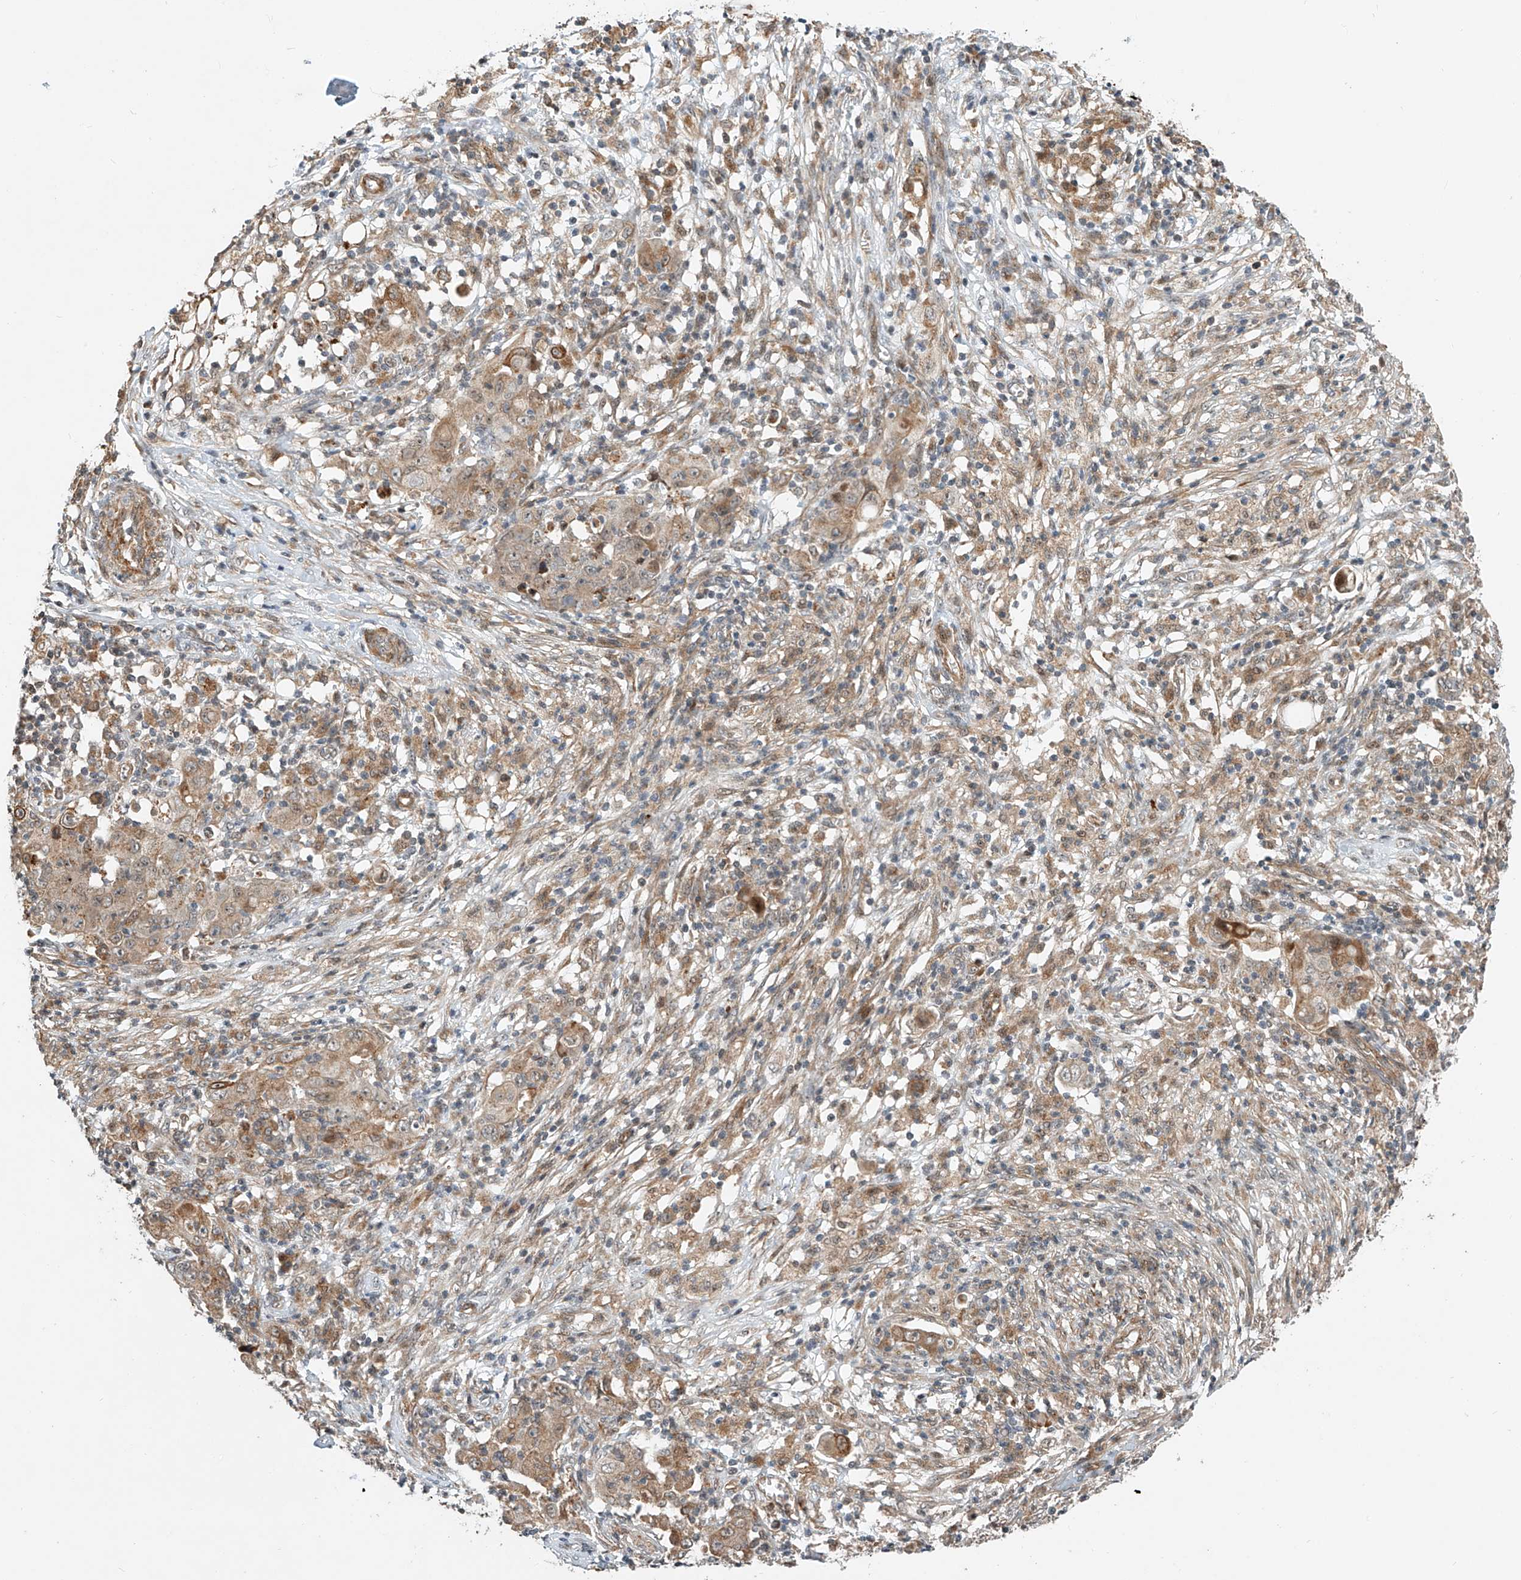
{"staining": {"intensity": "moderate", "quantity": ">75%", "location": "cytoplasmic/membranous"}, "tissue": "ovarian cancer", "cell_type": "Tumor cells", "image_type": "cancer", "snomed": [{"axis": "morphology", "description": "Carcinoma, endometroid"}, {"axis": "topography", "description": "Ovary"}], "caption": "IHC staining of ovarian endometroid carcinoma, which demonstrates medium levels of moderate cytoplasmic/membranous positivity in about >75% of tumor cells indicating moderate cytoplasmic/membranous protein positivity. The staining was performed using DAB (brown) for protein detection and nuclei were counterstained in hematoxylin (blue).", "gene": "CPAMD8", "patient": {"sex": "female", "age": 42}}